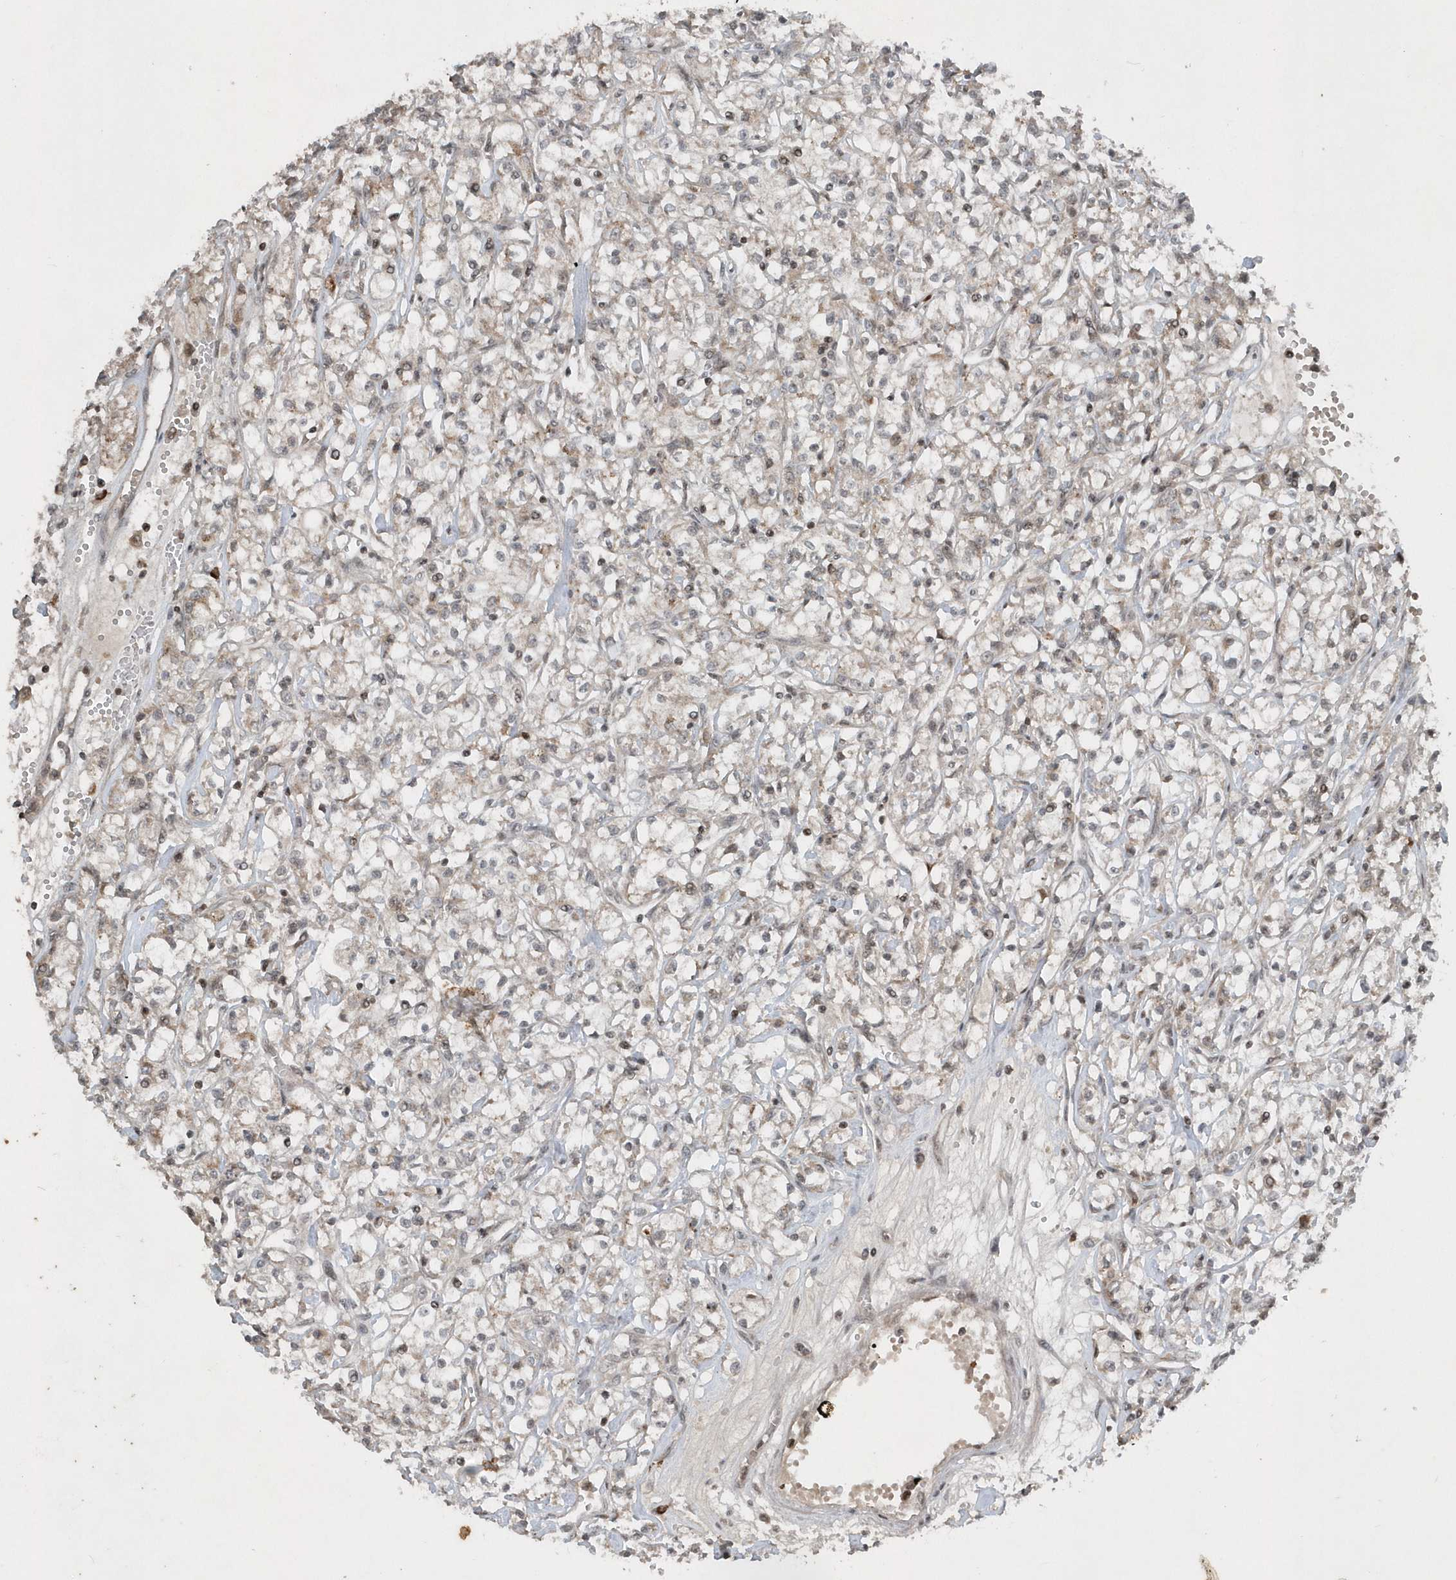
{"staining": {"intensity": "weak", "quantity": "25%-75%", "location": "cytoplasmic/membranous"}, "tissue": "renal cancer", "cell_type": "Tumor cells", "image_type": "cancer", "snomed": [{"axis": "morphology", "description": "Adenocarcinoma, NOS"}, {"axis": "topography", "description": "Kidney"}], "caption": "Weak cytoplasmic/membranous protein expression is seen in approximately 25%-75% of tumor cells in renal cancer (adenocarcinoma).", "gene": "EIF2B1", "patient": {"sex": "female", "age": 59}}